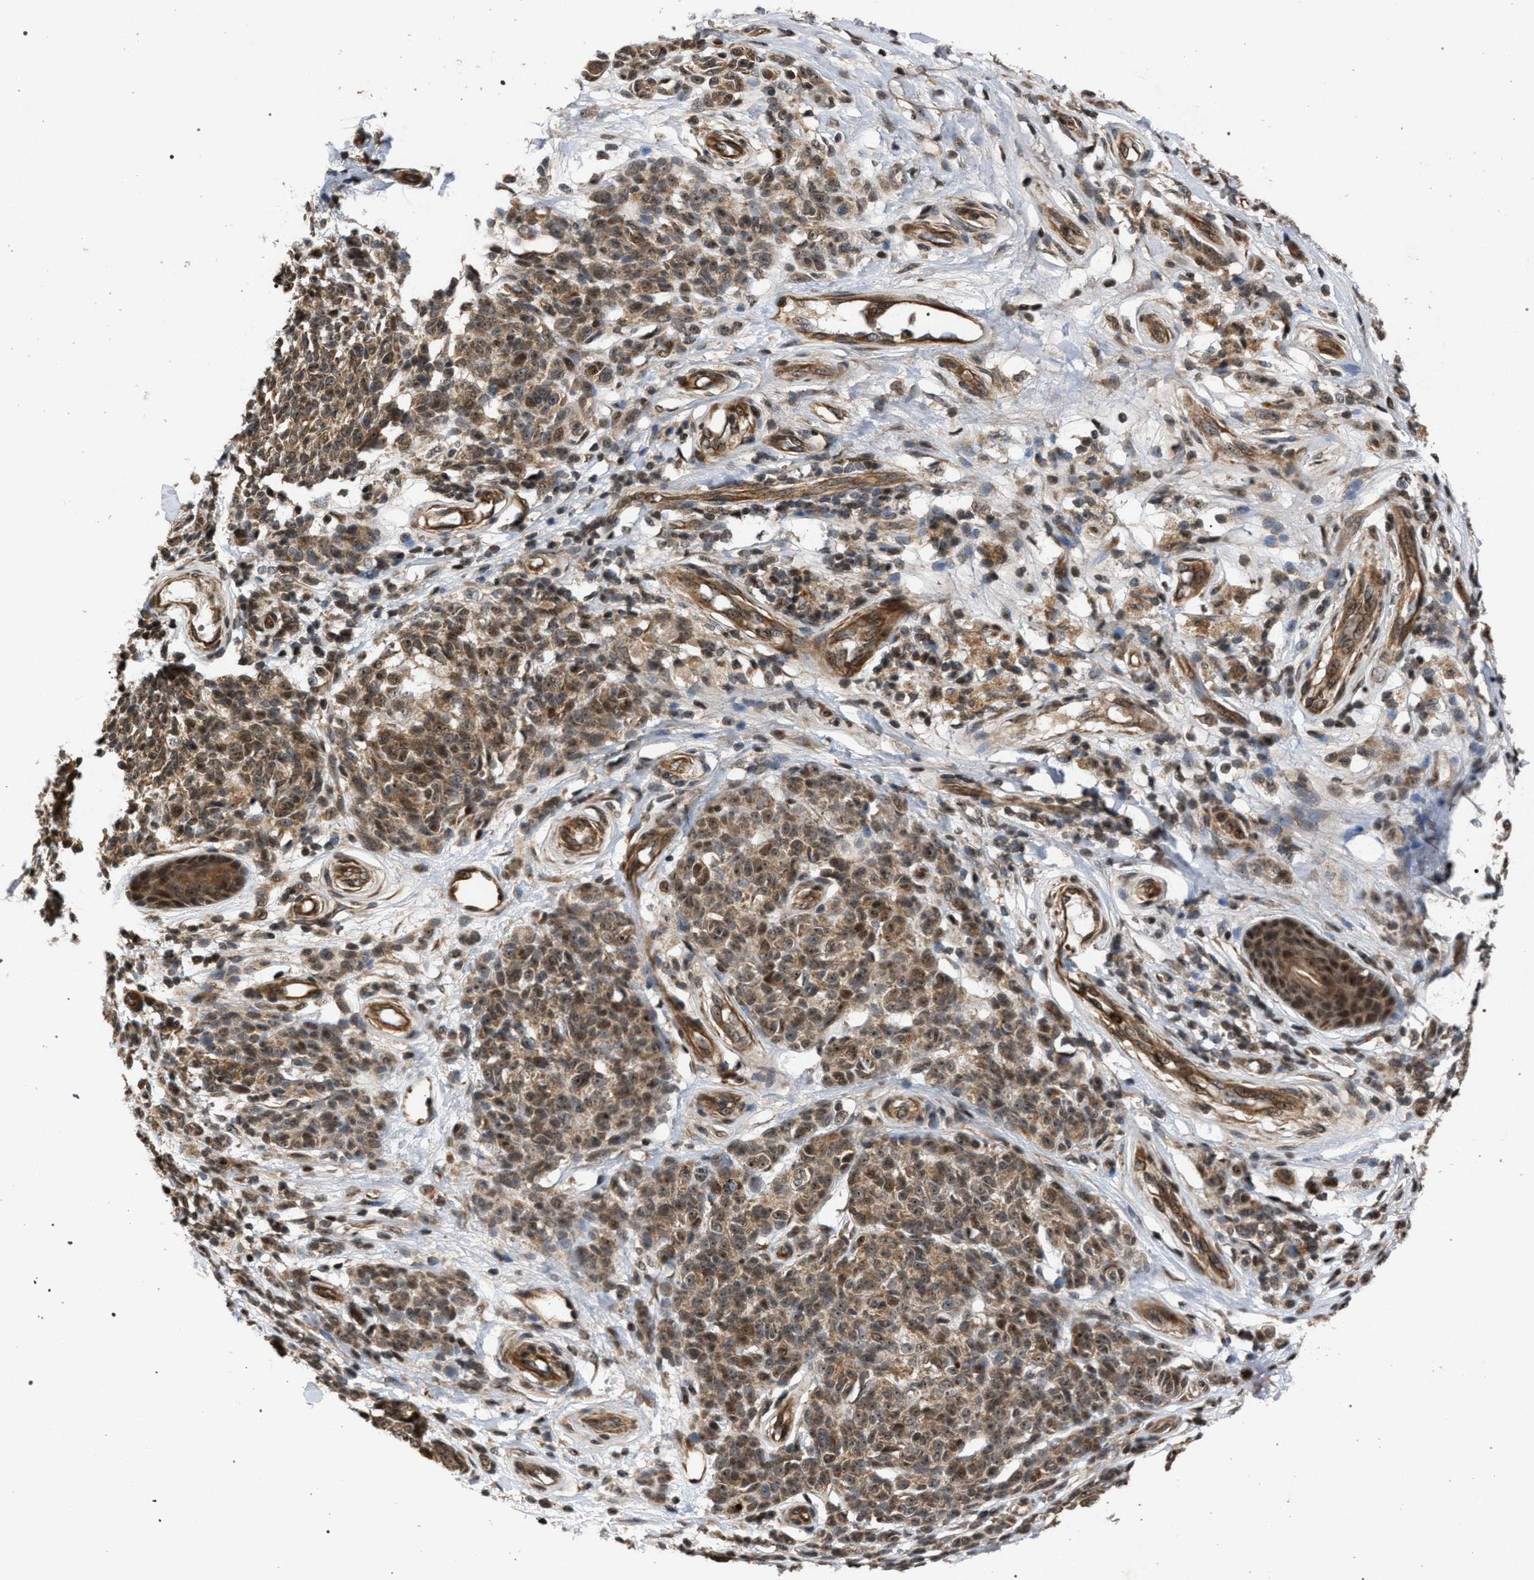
{"staining": {"intensity": "weak", "quantity": ">75%", "location": "cytoplasmic/membranous"}, "tissue": "melanoma", "cell_type": "Tumor cells", "image_type": "cancer", "snomed": [{"axis": "morphology", "description": "Malignant melanoma, NOS"}, {"axis": "topography", "description": "Skin"}], "caption": "The micrograph exhibits immunohistochemical staining of melanoma. There is weak cytoplasmic/membranous staining is identified in about >75% of tumor cells. (DAB (3,3'-diaminobenzidine) IHC, brown staining for protein, blue staining for nuclei).", "gene": "IRAK4", "patient": {"sex": "female", "age": 64}}